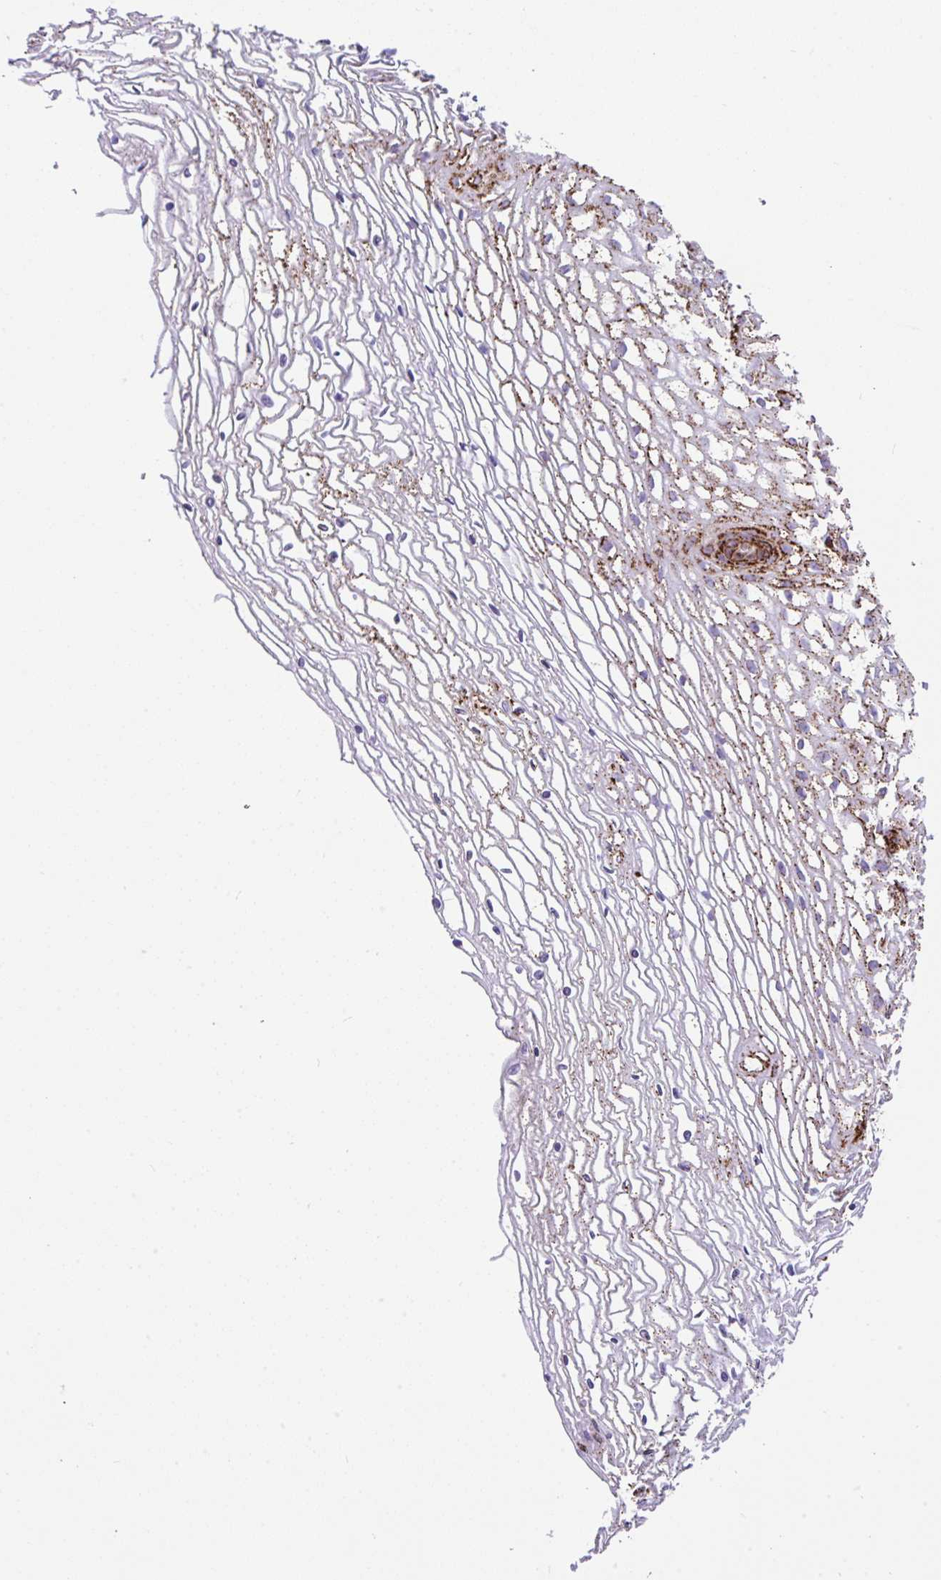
{"staining": {"intensity": "strong", "quantity": ">75%", "location": "cytoplasmic/membranous"}, "tissue": "cervix", "cell_type": "Glandular cells", "image_type": "normal", "snomed": [{"axis": "morphology", "description": "Normal tissue, NOS"}, {"axis": "topography", "description": "Cervix"}], "caption": "Human cervix stained for a protein (brown) demonstrates strong cytoplasmic/membranous positive expression in approximately >75% of glandular cells.", "gene": "ANKRD33B", "patient": {"sex": "female", "age": 36}}